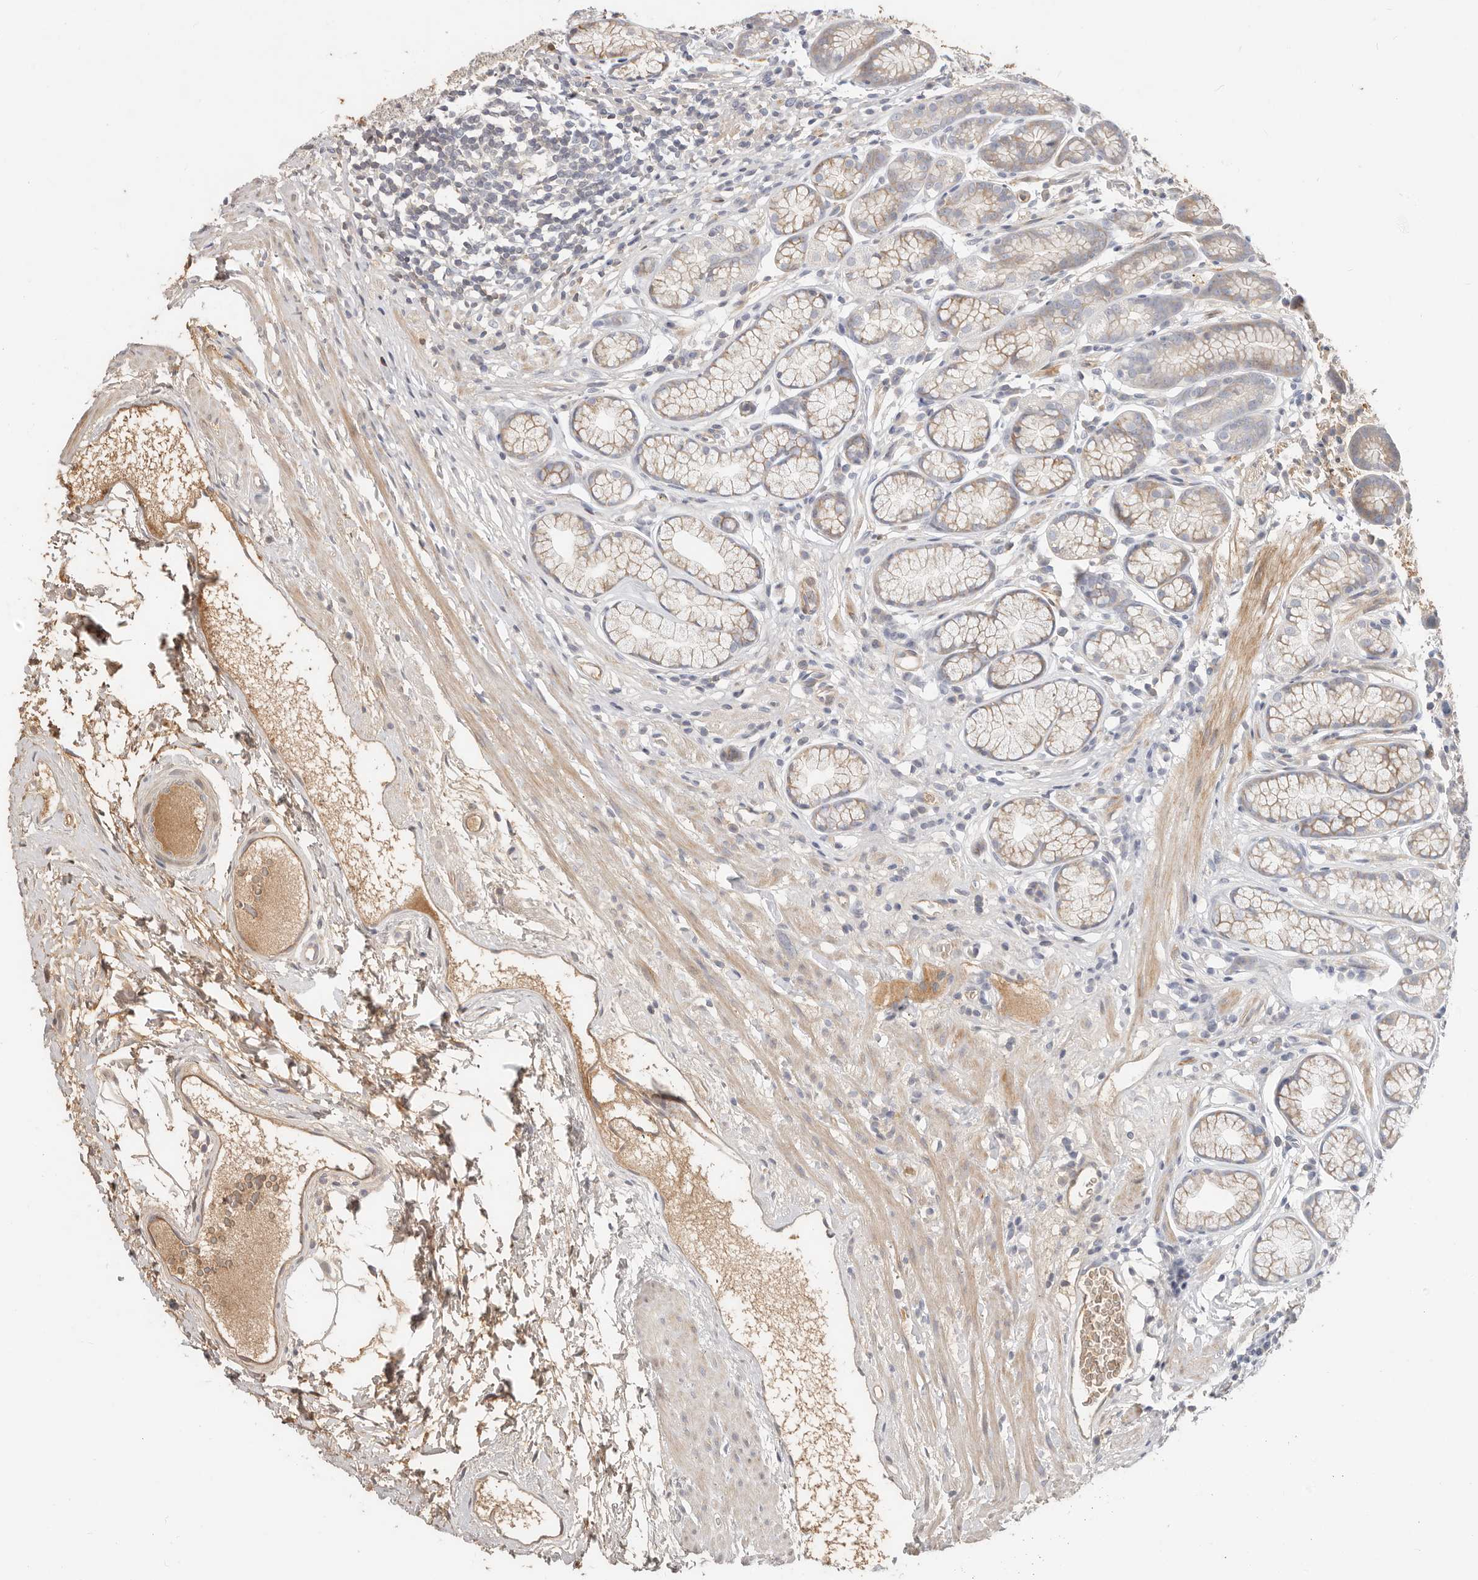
{"staining": {"intensity": "weak", "quantity": "25%-75%", "location": "cytoplasmic/membranous"}, "tissue": "stomach", "cell_type": "Glandular cells", "image_type": "normal", "snomed": [{"axis": "morphology", "description": "Normal tissue, NOS"}, {"axis": "topography", "description": "Stomach"}], "caption": "The photomicrograph displays immunohistochemical staining of normal stomach. There is weak cytoplasmic/membranous staining is seen in about 25%-75% of glandular cells.", "gene": "MTFR2", "patient": {"sex": "male", "age": 42}}